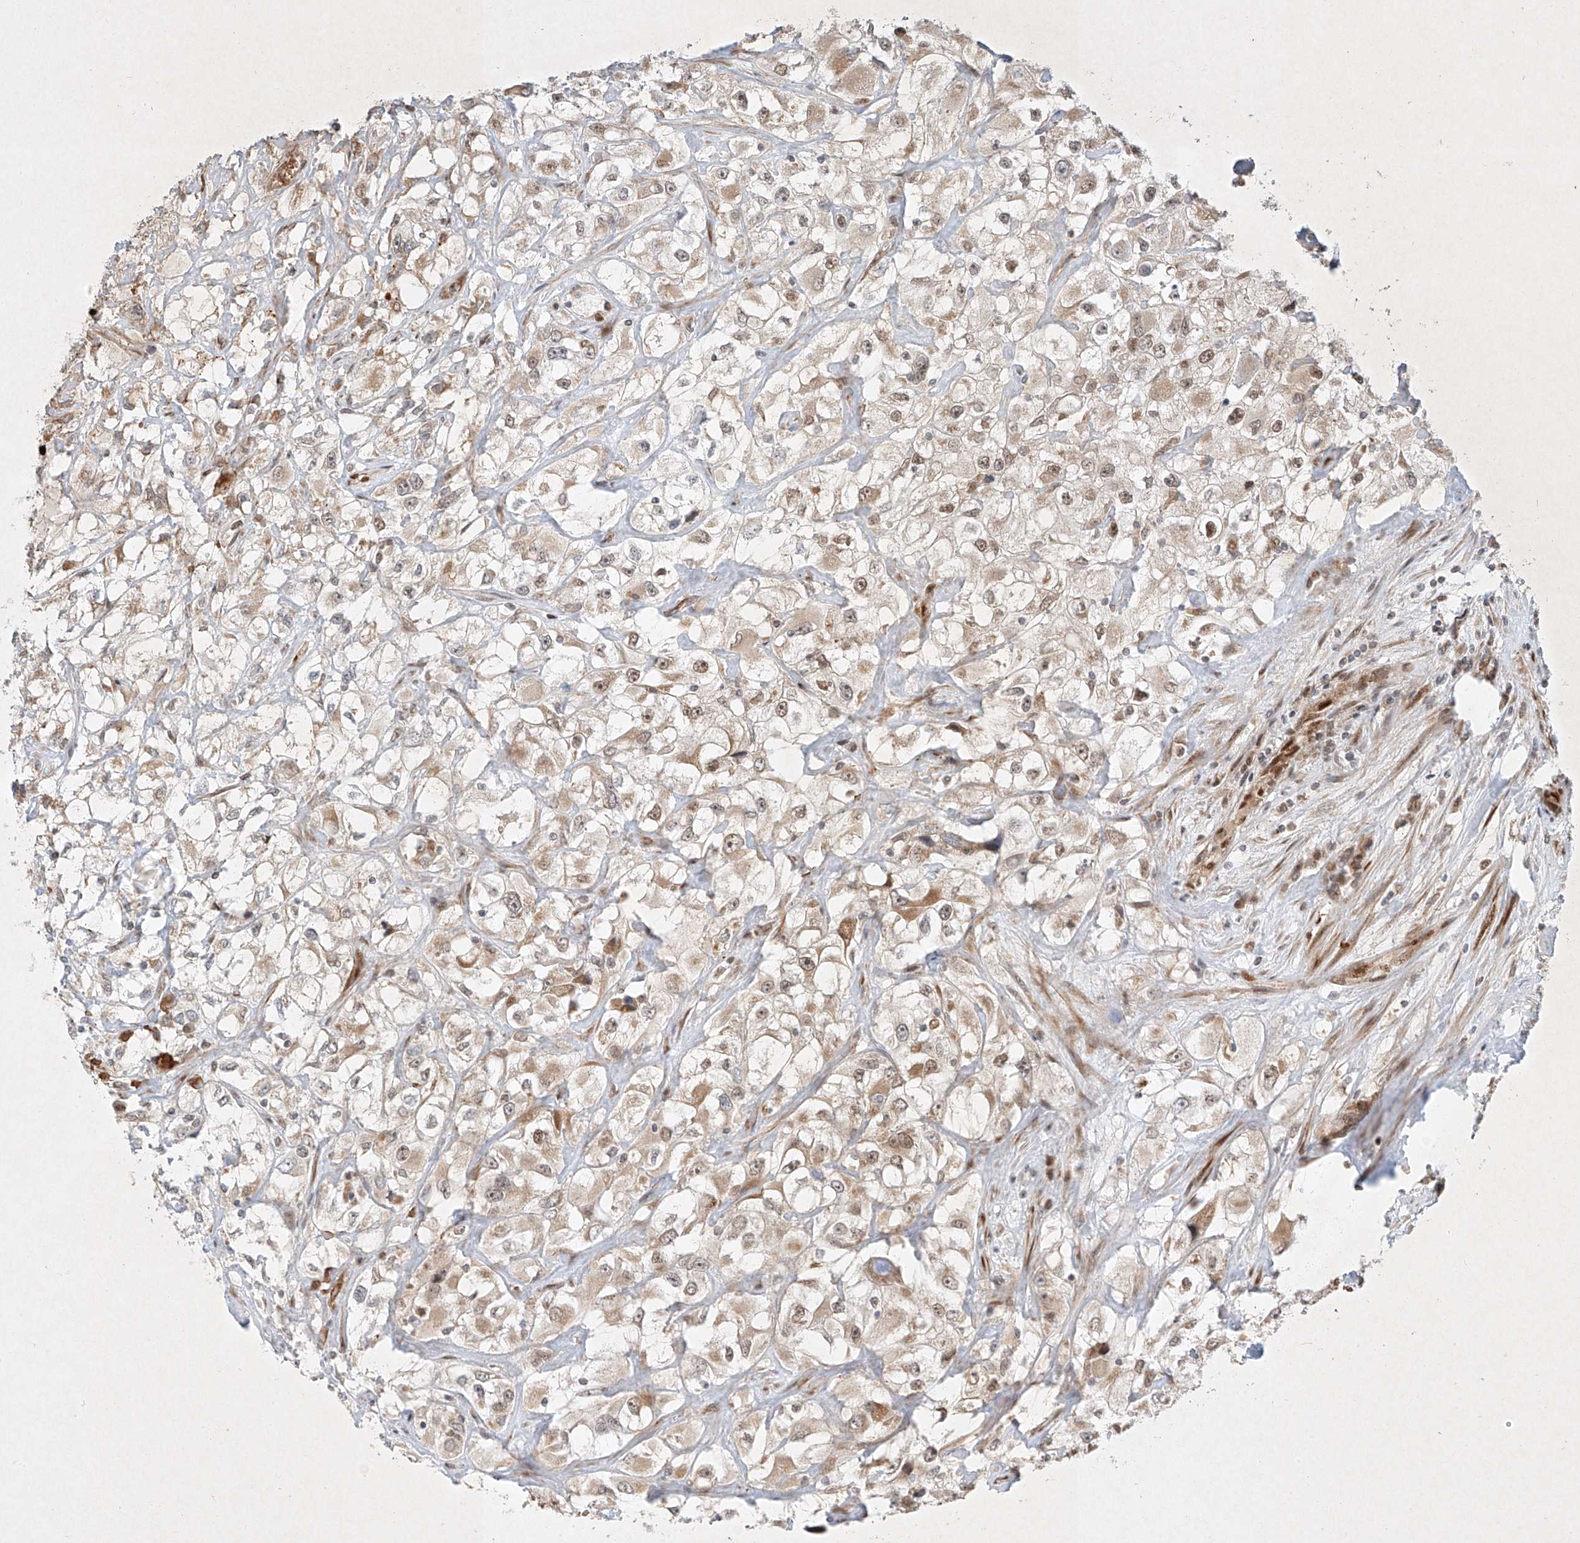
{"staining": {"intensity": "weak", "quantity": ">75%", "location": "cytoplasmic/membranous,nuclear"}, "tissue": "renal cancer", "cell_type": "Tumor cells", "image_type": "cancer", "snomed": [{"axis": "morphology", "description": "Adenocarcinoma, NOS"}, {"axis": "topography", "description": "Kidney"}], "caption": "DAB immunohistochemical staining of renal cancer demonstrates weak cytoplasmic/membranous and nuclear protein positivity in approximately >75% of tumor cells.", "gene": "EPG5", "patient": {"sex": "female", "age": 52}}